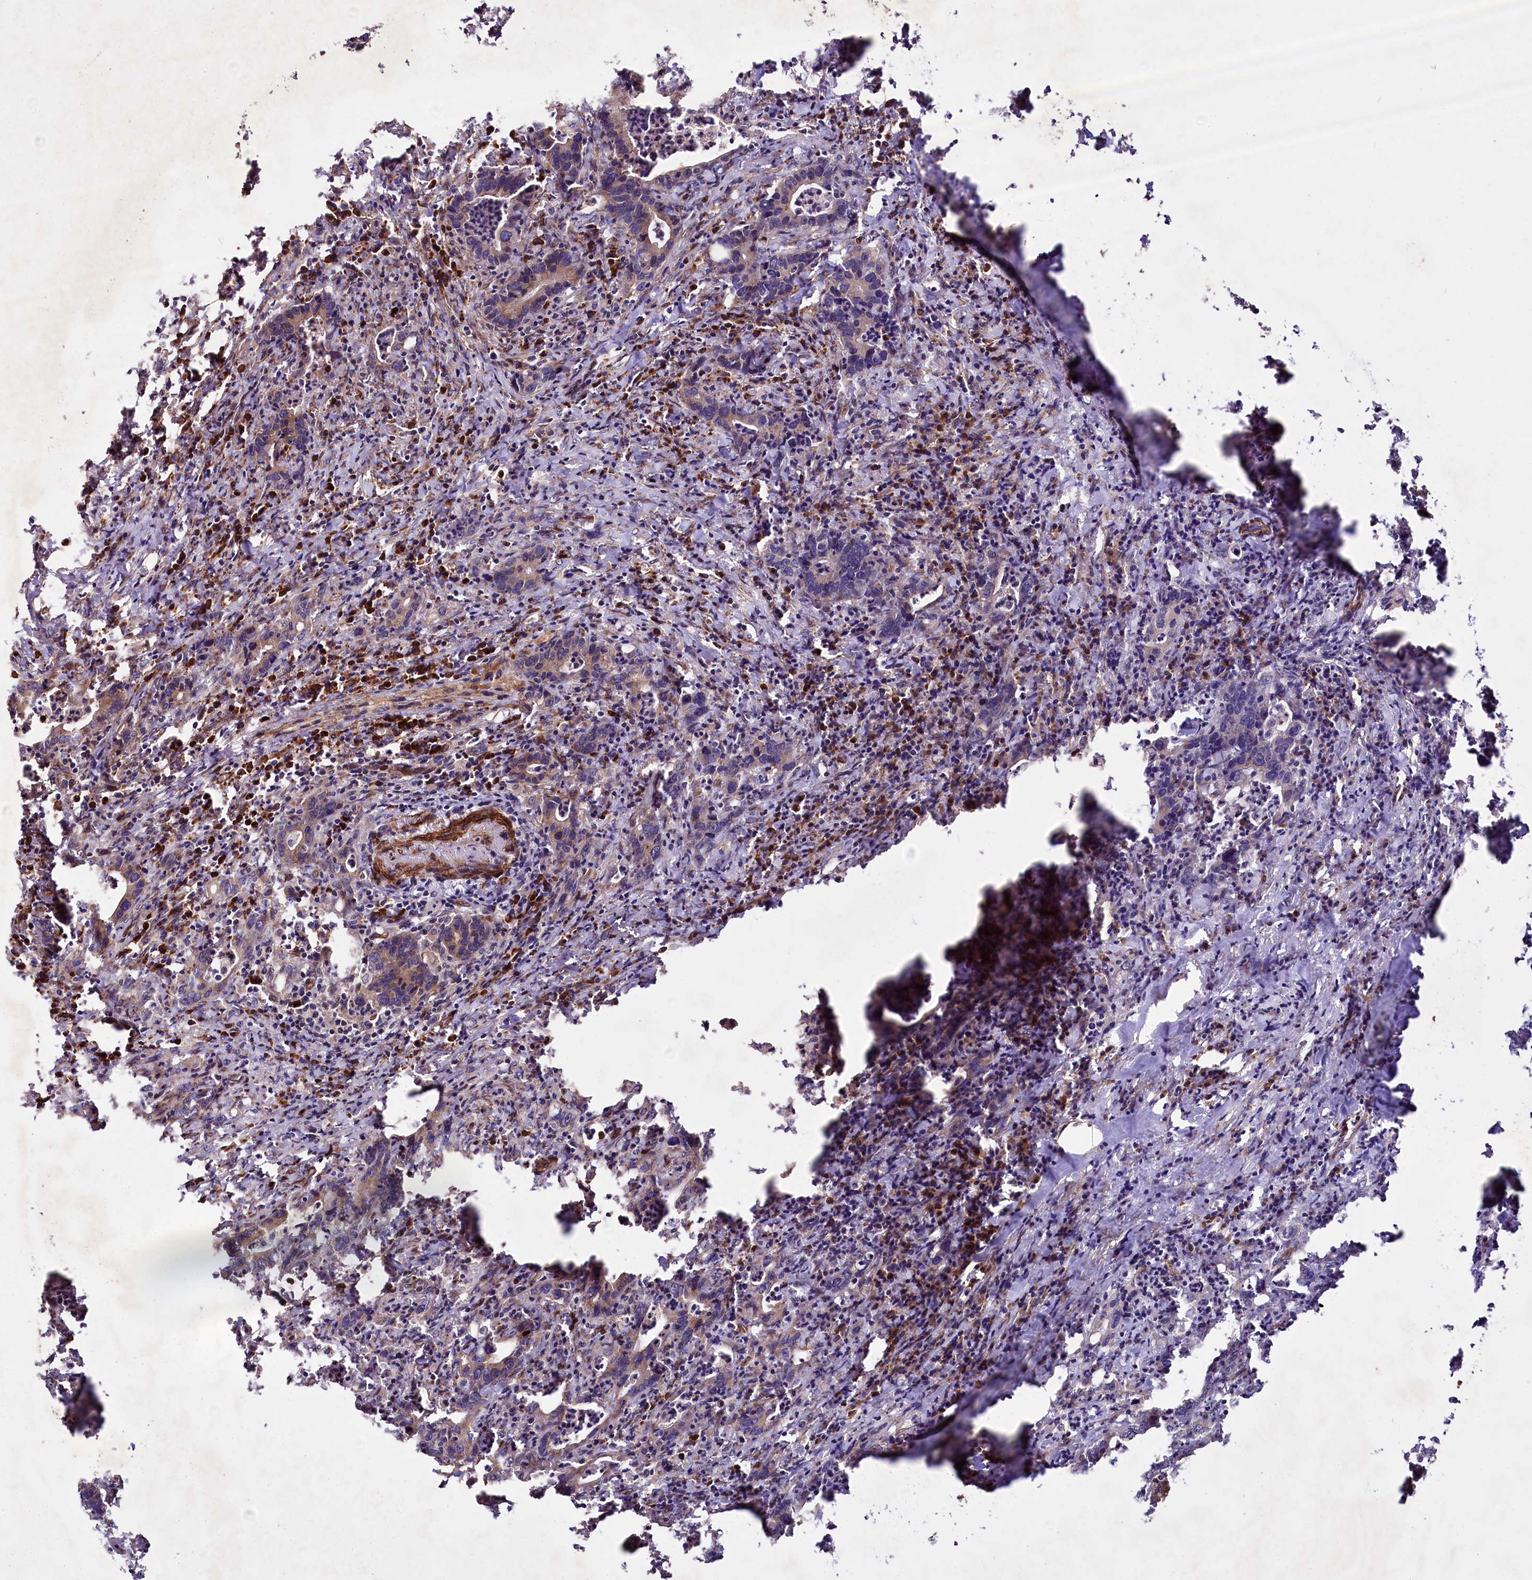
{"staining": {"intensity": "moderate", "quantity": "<25%", "location": "cytoplasmic/membranous"}, "tissue": "colorectal cancer", "cell_type": "Tumor cells", "image_type": "cancer", "snomed": [{"axis": "morphology", "description": "Adenocarcinoma, NOS"}, {"axis": "topography", "description": "Colon"}], "caption": "Immunohistochemical staining of adenocarcinoma (colorectal) displays low levels of moderate cytoplasmic/membranous protein staining in about <25% of tumor cells.", "gene": "SPATS2", "patient": {"sex": "female", "age": 75}}